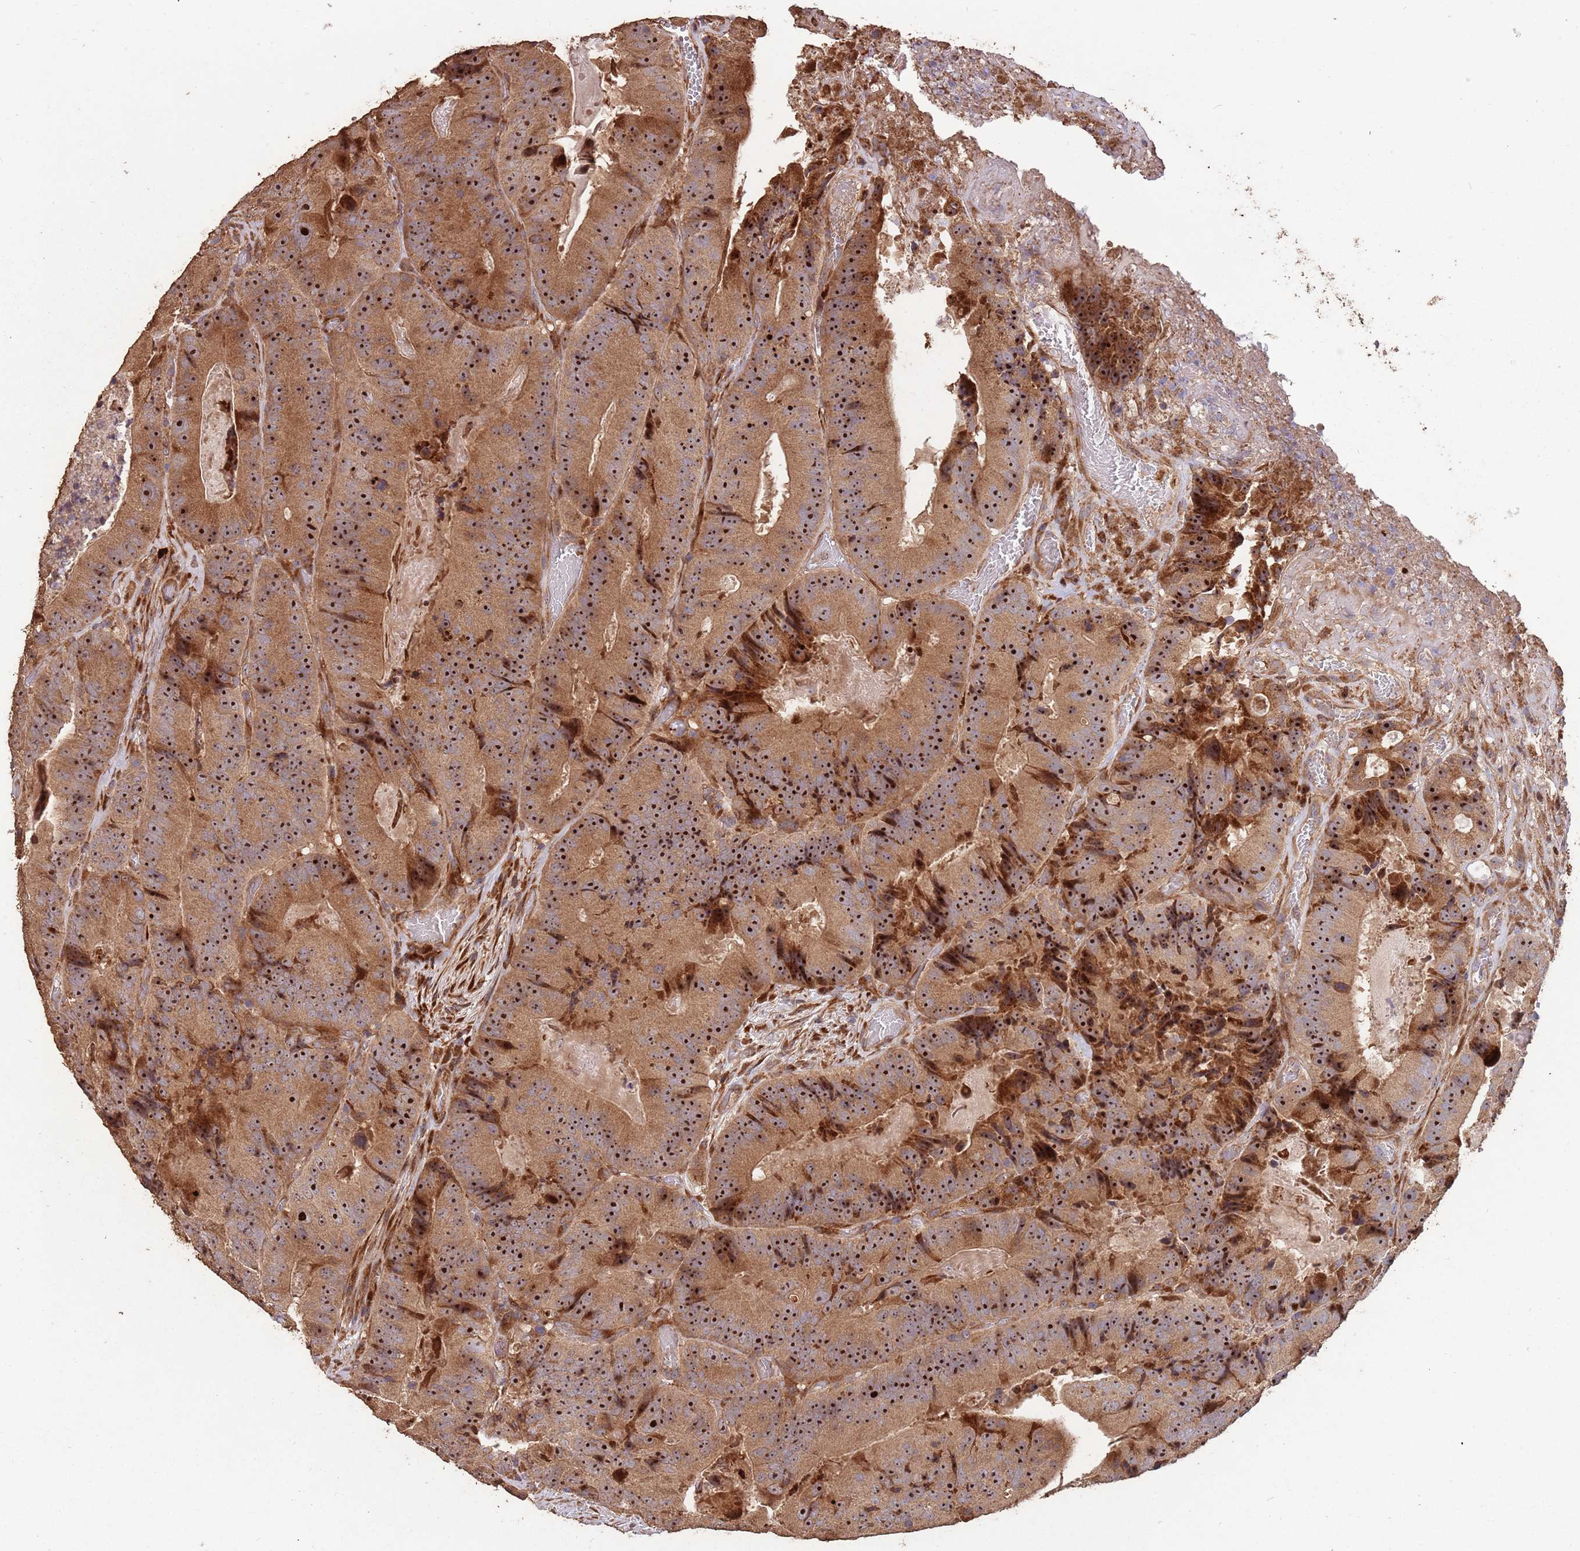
{"staining": {"intensity": "strong", "quantity": ">75%", "location": "cytoplasmic/membranous,nuclear"}, "tissue": "colorectal cancer", "cell_type": "Tumor cells", "image_type": "cancer", "snomed": [{"axis": "morphology", "description": "Adenocarcinoma, NOS"}, {"axis": "topography", "description": "Colon"}], "caption": "A high-resolution image shows immunohistochemistry (IHC) staining of colorectal cancer (adenocarcinoma), which shows strong cytoplasmic/membranous and nuclear staining in about >75% of tumor cells. Using DAB (3,3'-diaminobenzidine) (brown) and hematoxylin (blue) stains, captured at high magnification using brightfield microscopy.", "gene": "ZNF428", "patient": {"sex": "female", "age": 86}}